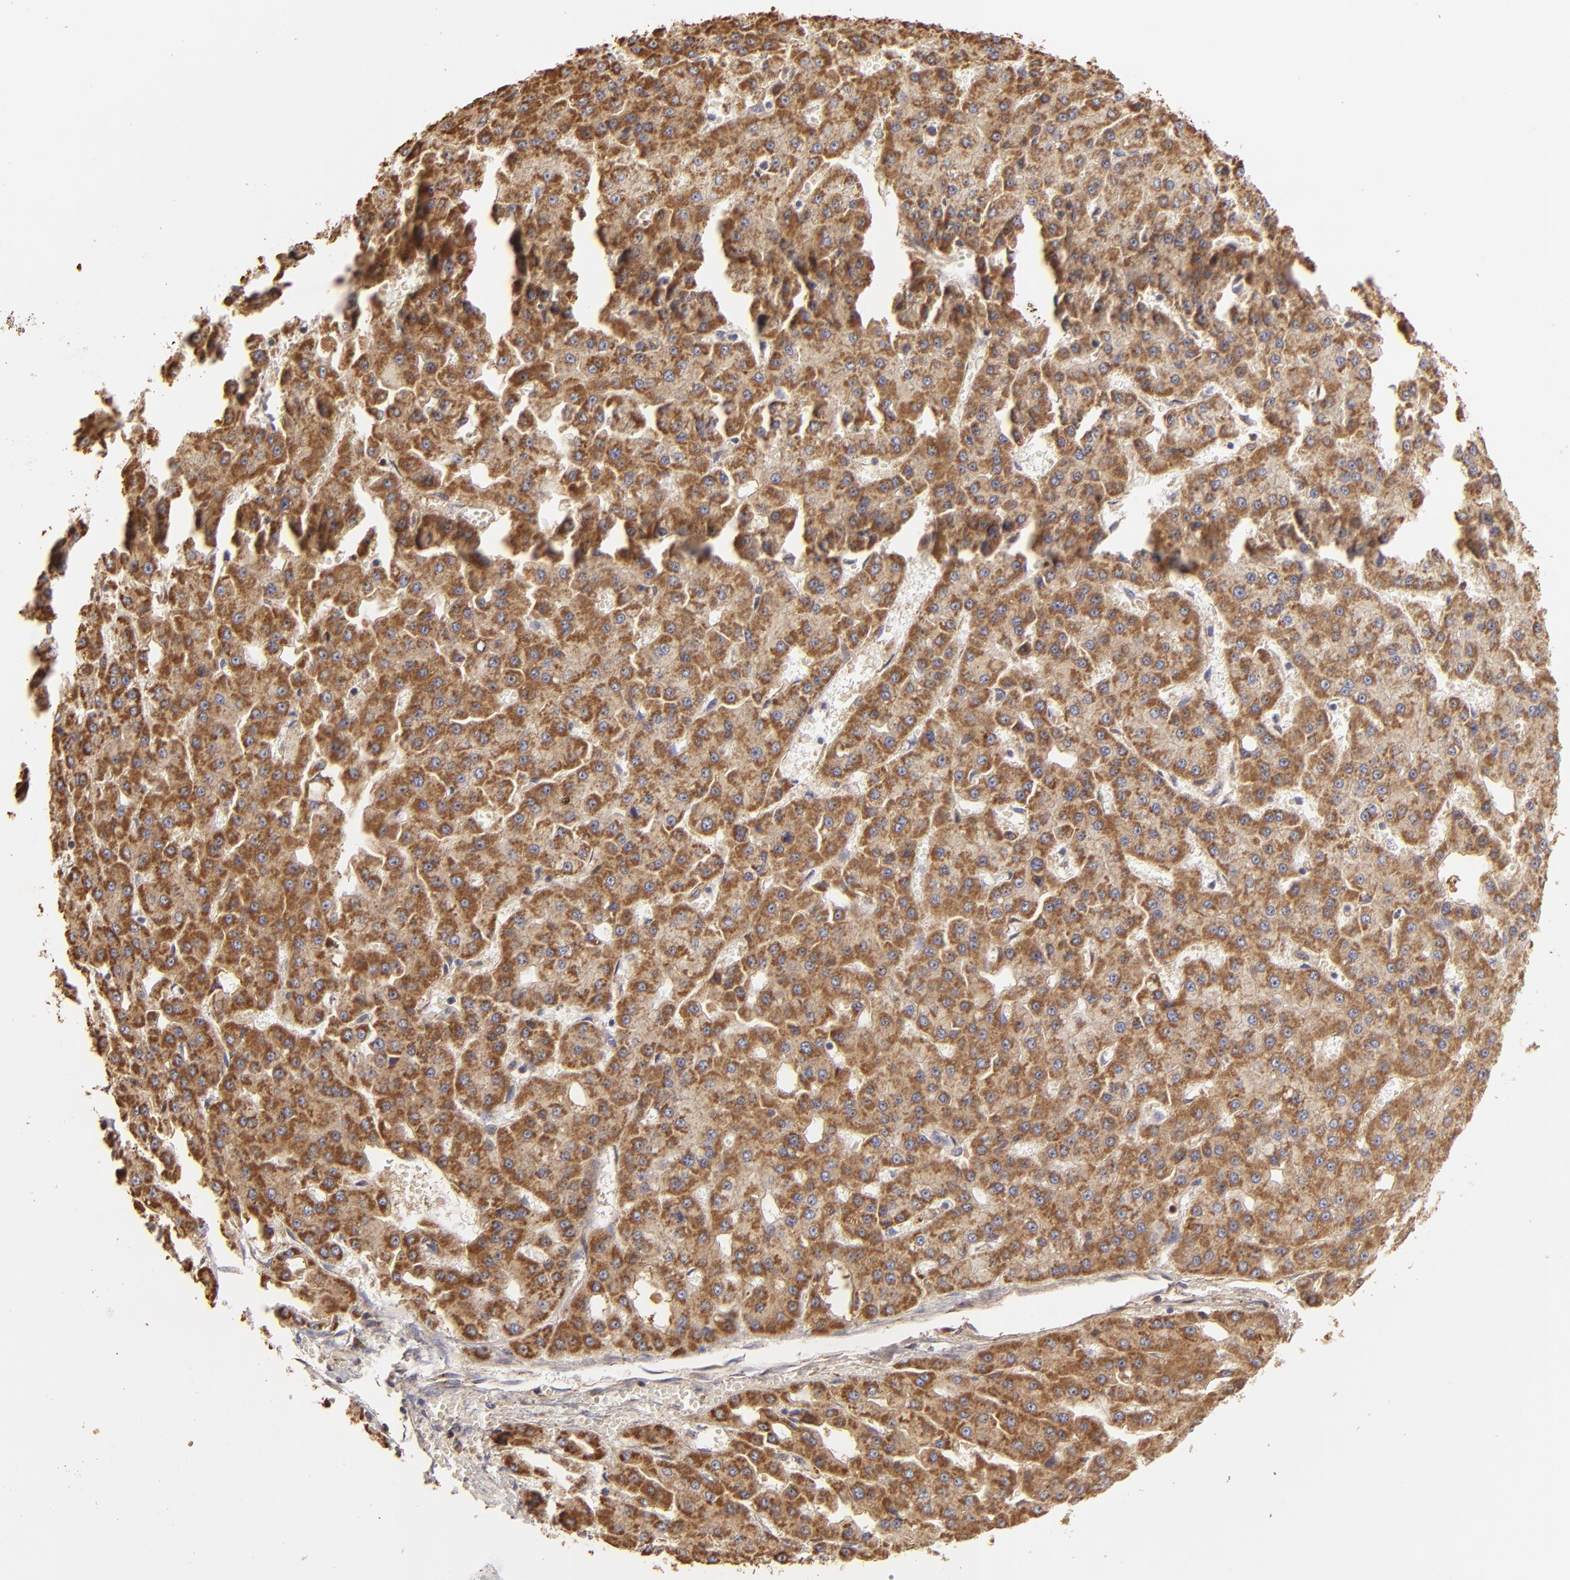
{"staining": {"intensity": "moderate", "quantity": ">75%", "location": "cytoplasmic/membranous"}, "tissue": "liver cancer", "cell_type": "Tumor cells", "image_type": "cancer", "snomed": [{"axis": "morphology", "description": "Carcinoma, Hepatocellular, NOS"}, {"axis": "topography", "description": "Liver"}], "caption": "Immunohistochemical staining of liver cancer demonstrates medium levels of moderate cytoplasmic/membranous expression in about >75% of tumor cells.", "gene": "CFB", "patient": {"sex": "male", "age": 47}}